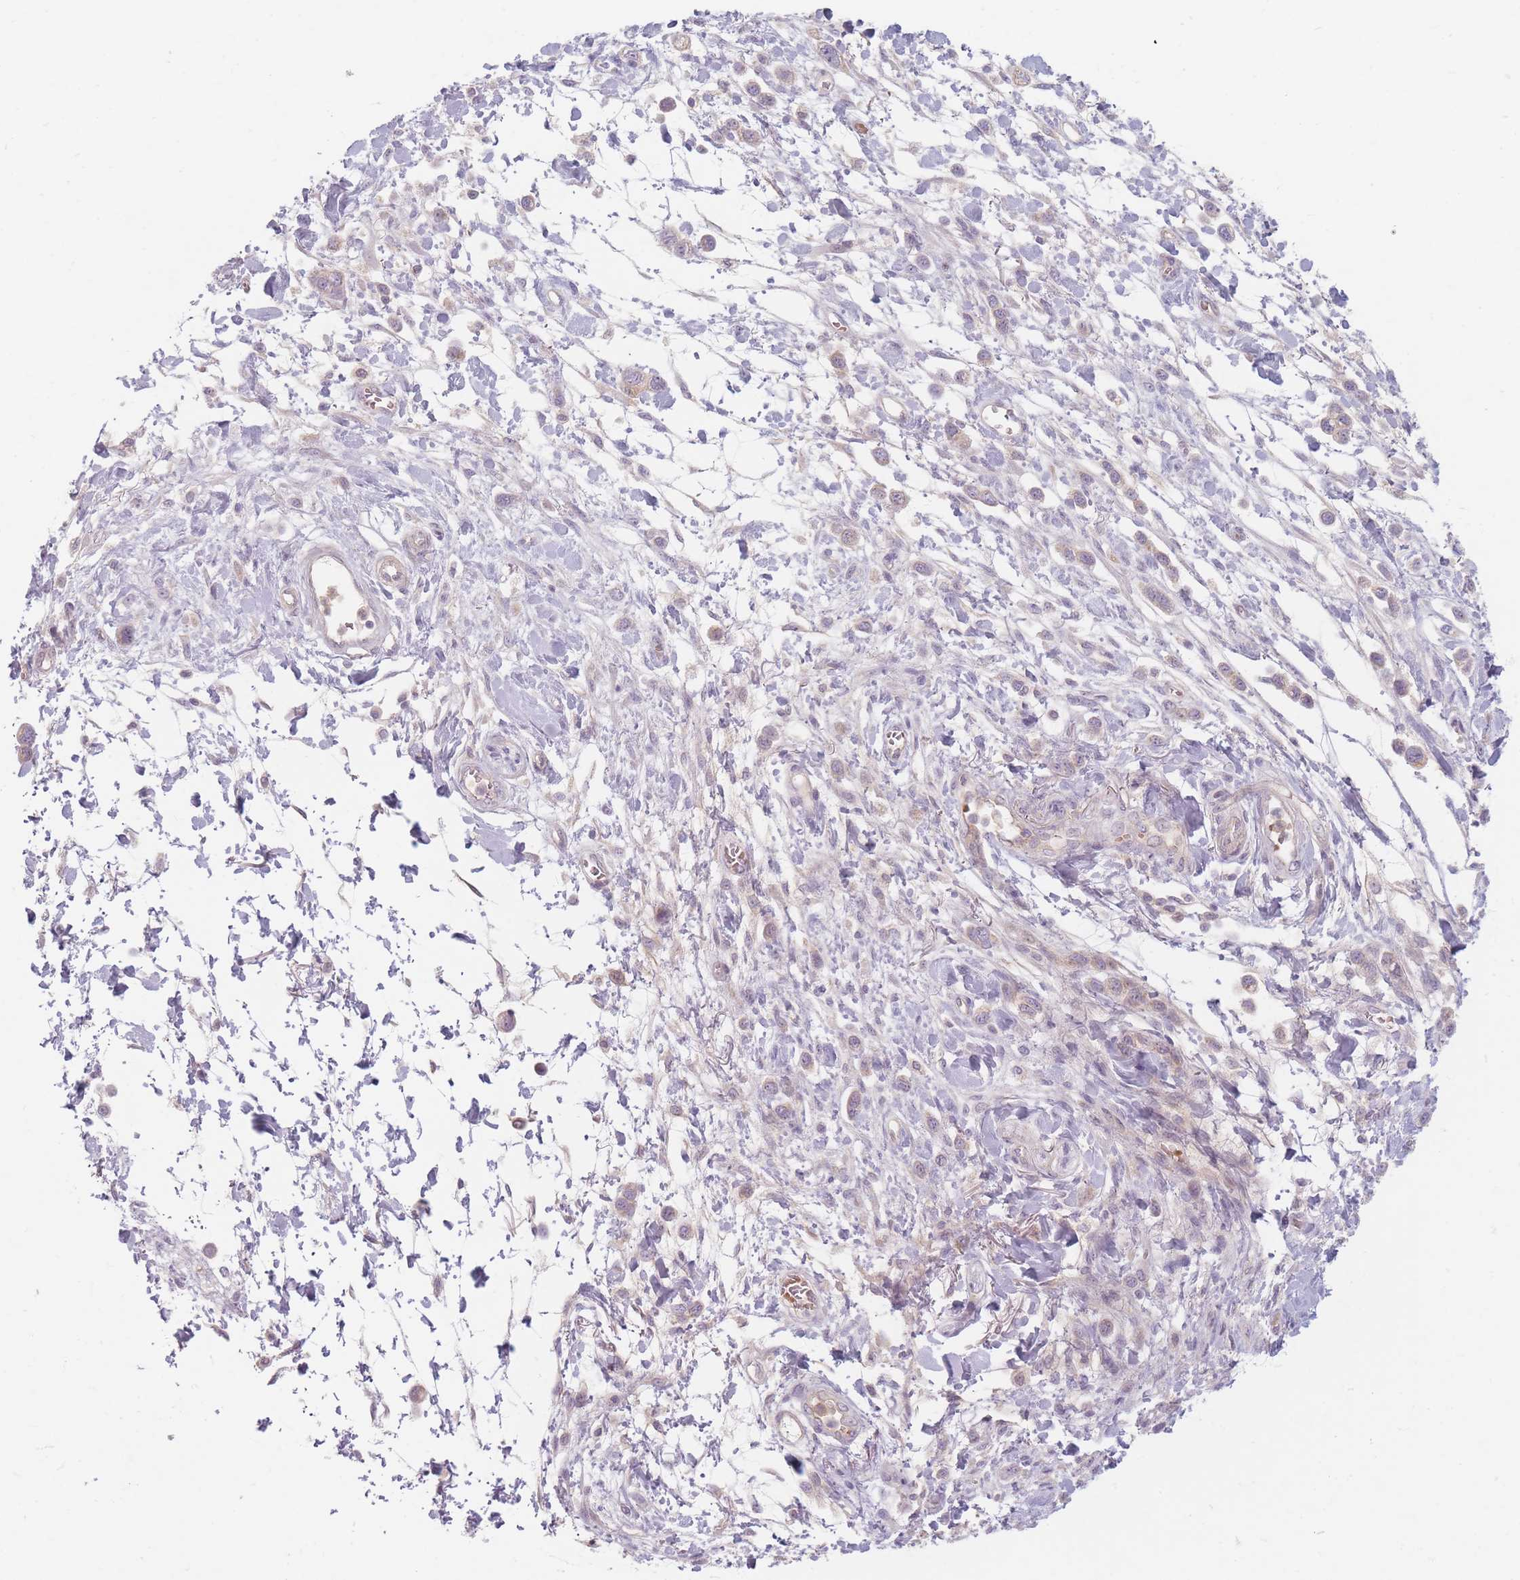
{"staining": {"intensity": "negative", "quantity": "none", "location": "none"}, "tissue": "stomach cancer", "cell_type": "Tumor cells", "image_type": "cancer", "snomed": [{"axis": "morphology", "description": "Adenocarcinoma, NOS"}, {"axis": "topography", "description": "Stomach"}], "caption": "DAB (3,3'-diaminobenzidine) immunohistochemical staining of adenocarcinoma (stomach) demonstrates no significant staining in tumor cells.", "gene": "CHCHD7", "patient": {"sex": "female", "age": 65}}